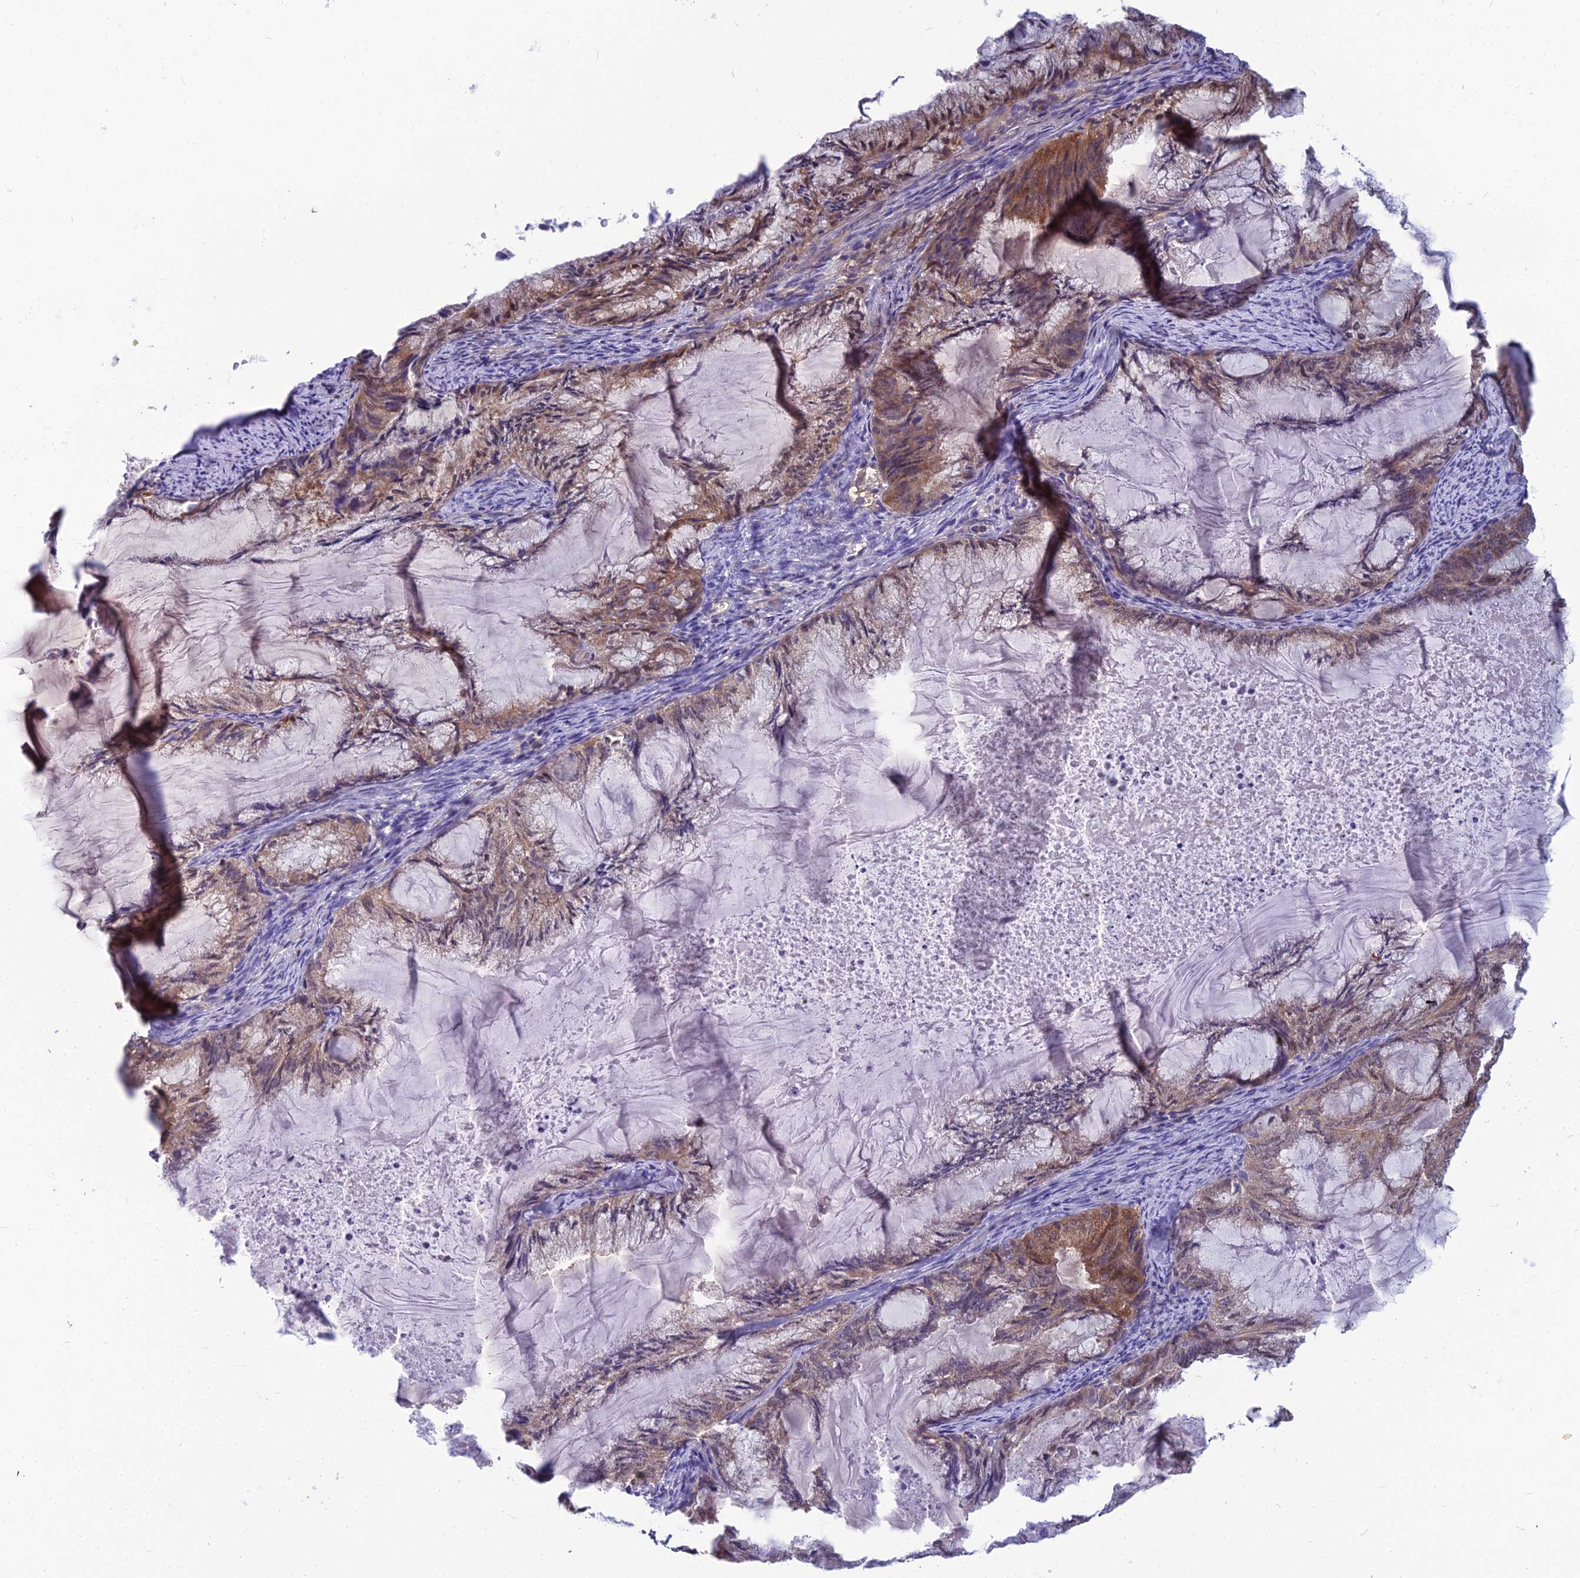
{"staining": {"intensity": "moderate", "quantity": "<25%", "location": "cytoplasmic/membranous"}, "tissue": "endometrial cancer", "cell_type": "Tumor cells", "image_type": "cancer", "snomed": [{"axis": "morphology", "description": "Adenocarcinoma, NOS"}, {"axis": "topography", "description": "Endometrium"}], "caption": "A brown stain labels moderate cytoplasmic/membranous staining of a protein in endometrial cancer tumor cells. The staining was performed using DAB (3,3'-diaminobenzidine), with brown indicating positive protein expression. Nuclei are stained blue with hematoxylin.", "gene": "MVD", "patient": {"sex": "female", "age": 86}}